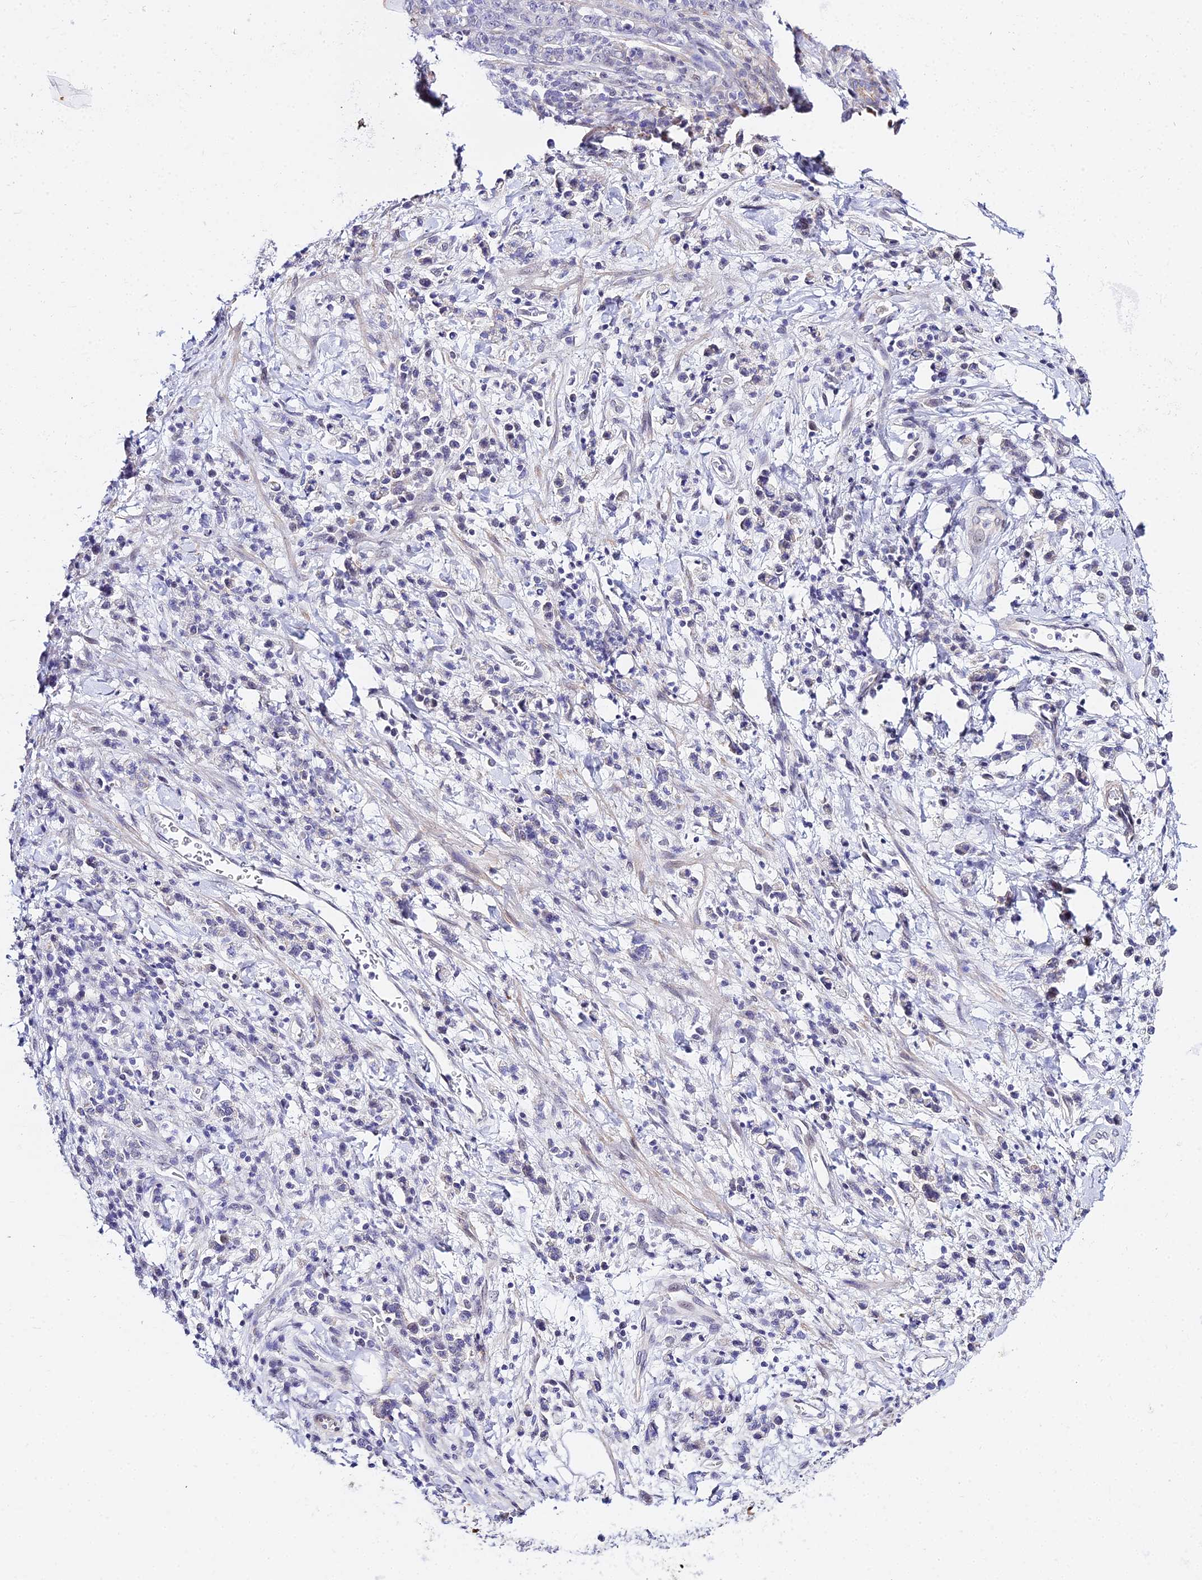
{"staining": {"intensity": "negative", "quantity": "none", "location": "none"}, "tissue": "stomach cancer", "cell_type": "Tumor cells", "image_type": "cancer", "snomed": [{"axis": "morphology", "description": "Adenocarcinoma, NOS"}, {"axis": "topography", "description": "Stomach"}], "caption": "Tumor cells are negative for brown protein staining in adenocarcinoma (stomach).", "gene": "ZNF628", "patient": {"sex": "male", "age": 76}}